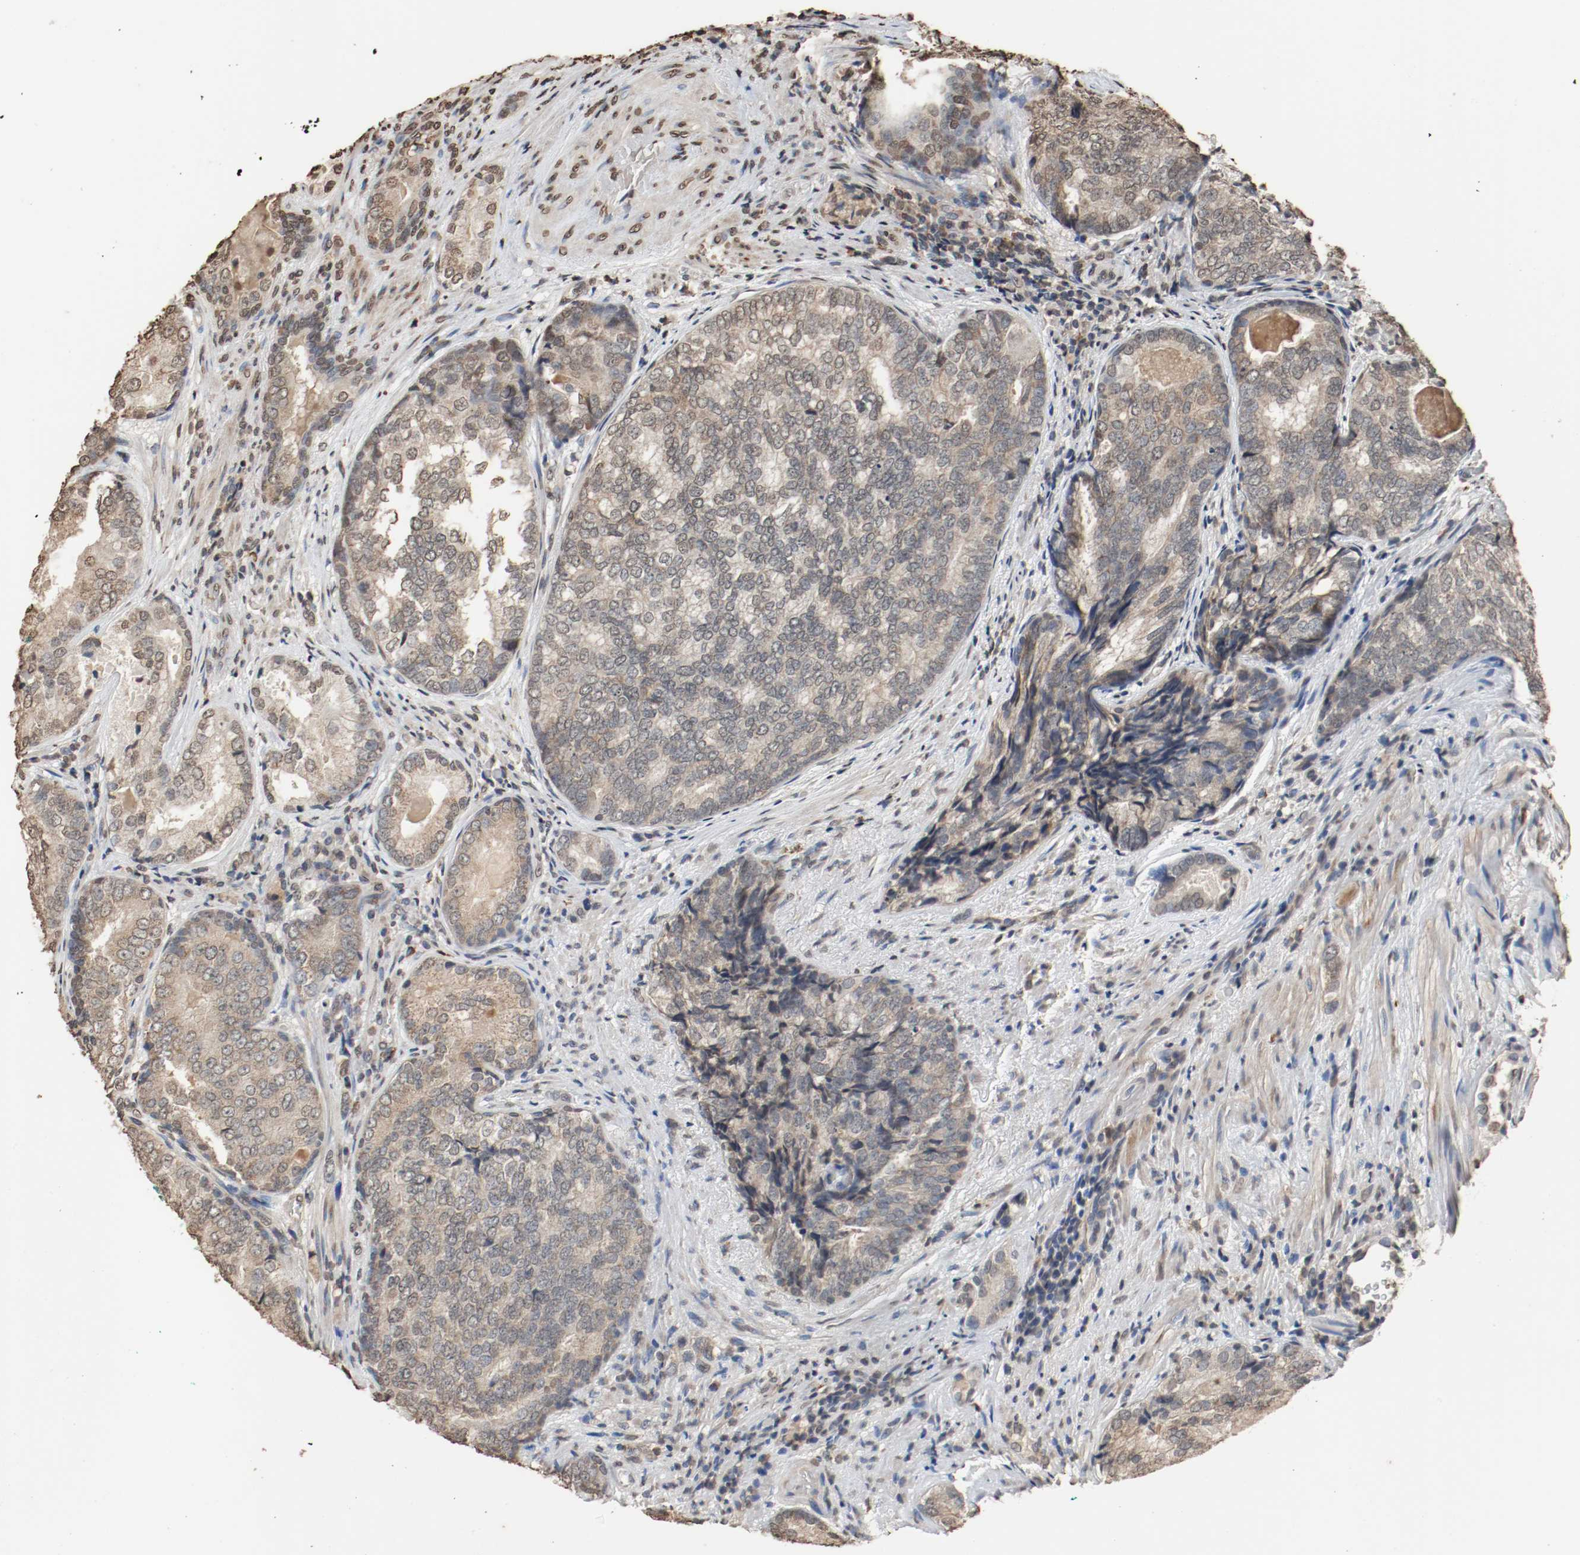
{"staining": {"intensity": "weak", "quantity": ">75%", "location": "cytoplasmic/membranous"}, "tissue": "prostate cancer", "cell_type": "Tumor cells", "image_type": "cancer", "snomed": [{"axis": "morphology", "description": "Adenocarcinoma, High grade"}, {"axis": "topography", "description": "Prostate"}], "caption": "Prostate adenocarcinoma (high-grade) was stained to show a protein in brown. There is low levels of weak cytoplasmic/membranous positivity in approximately >75% of tumor cells.", "gene": "RTN4", "patient": {"sex": "male", "age": 66}}